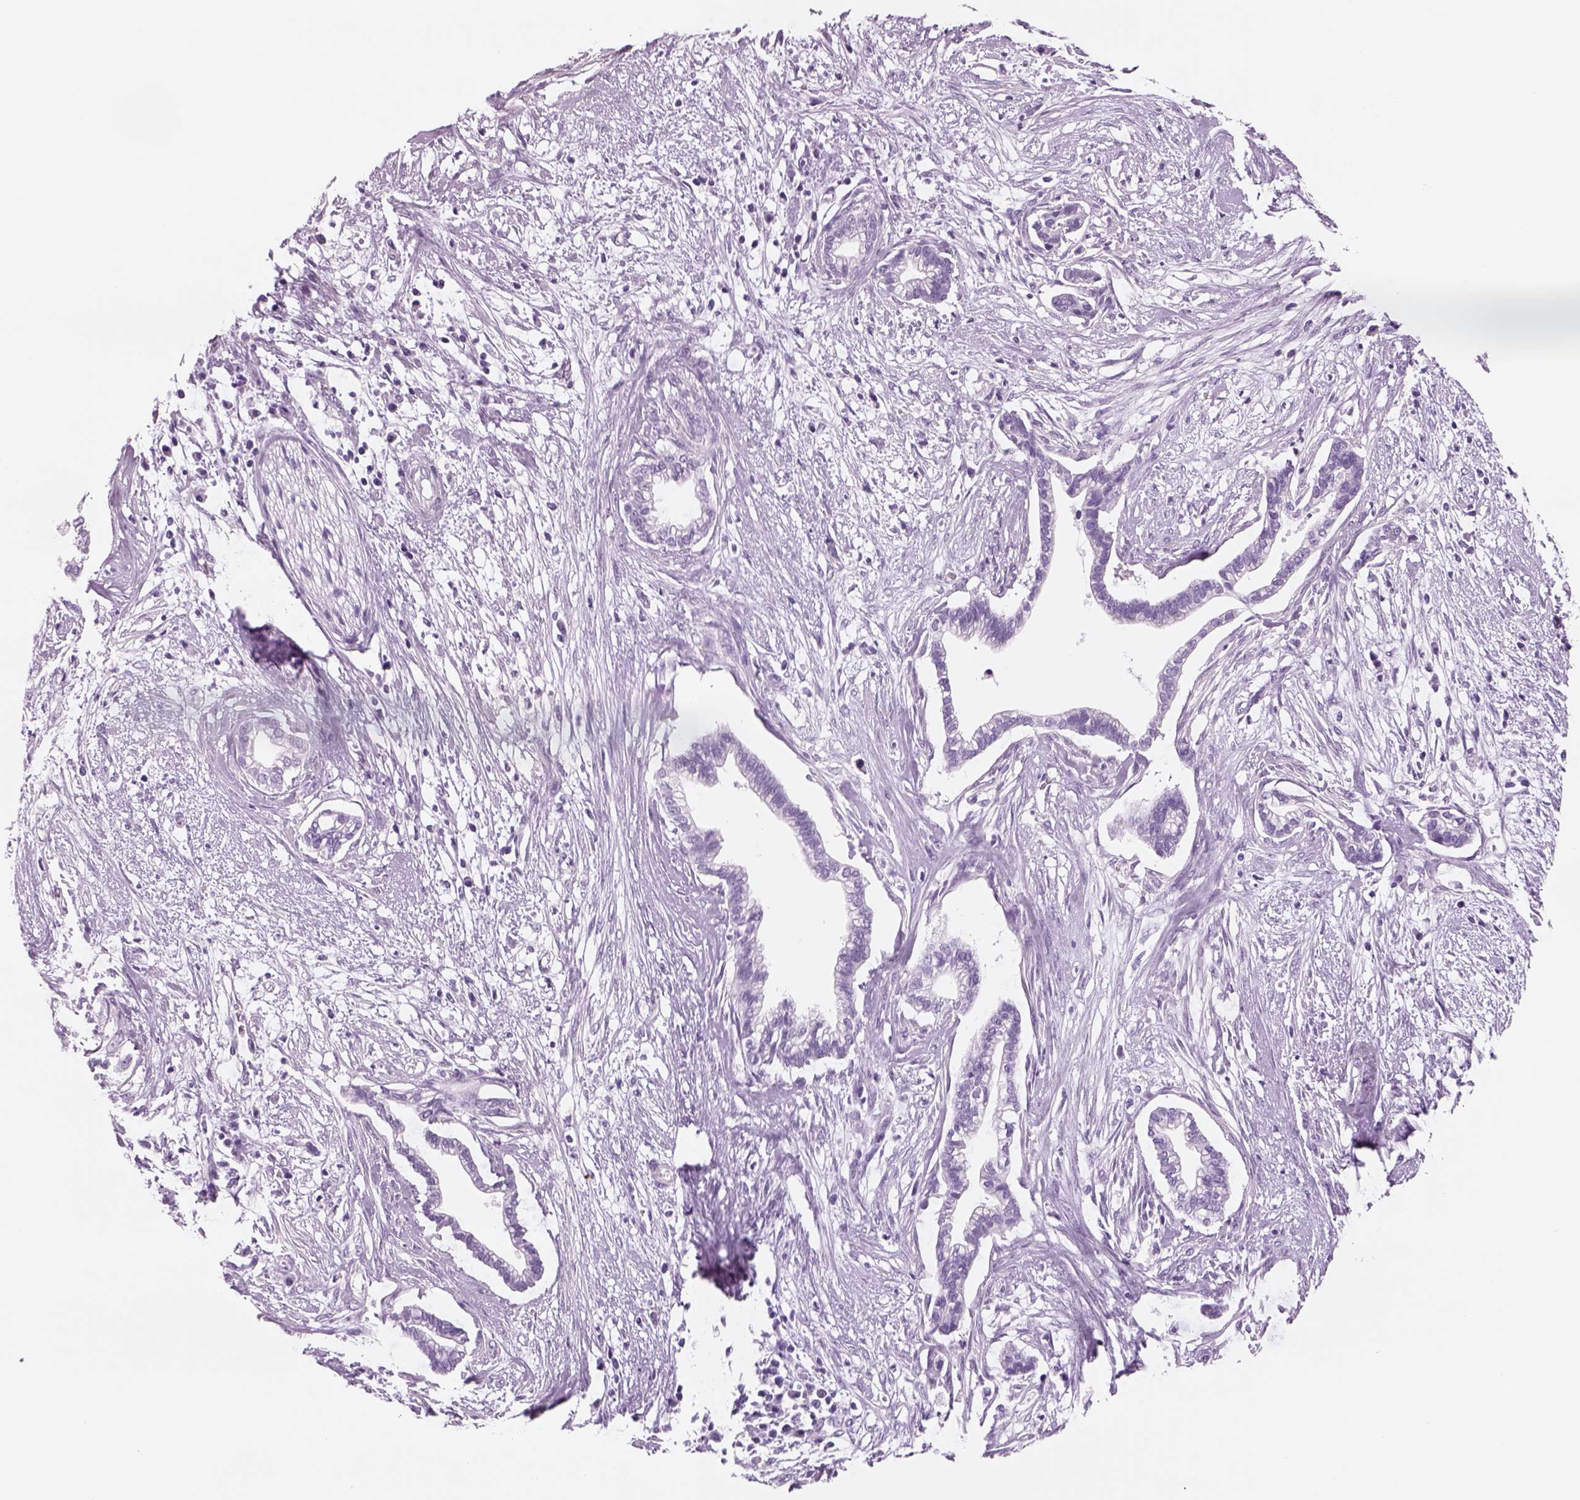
{"staining": {"intensity": "negative", "quantity": "none", "location": "none"}, "tissue": "cervical cancer", "cell_type": "Tumor cells", "image_type": "cancer", "snomed": [{"axis": "morphology", "description": "Adenocarcinoma, NOS"}, {"axis": "topography", "description": "Cervix"}], "caption": "Protein analysis of cervical cancer shows no significant expression in tumor cells.", "gene": "RHO", "patient": {"sex": "female", "age": 62}}